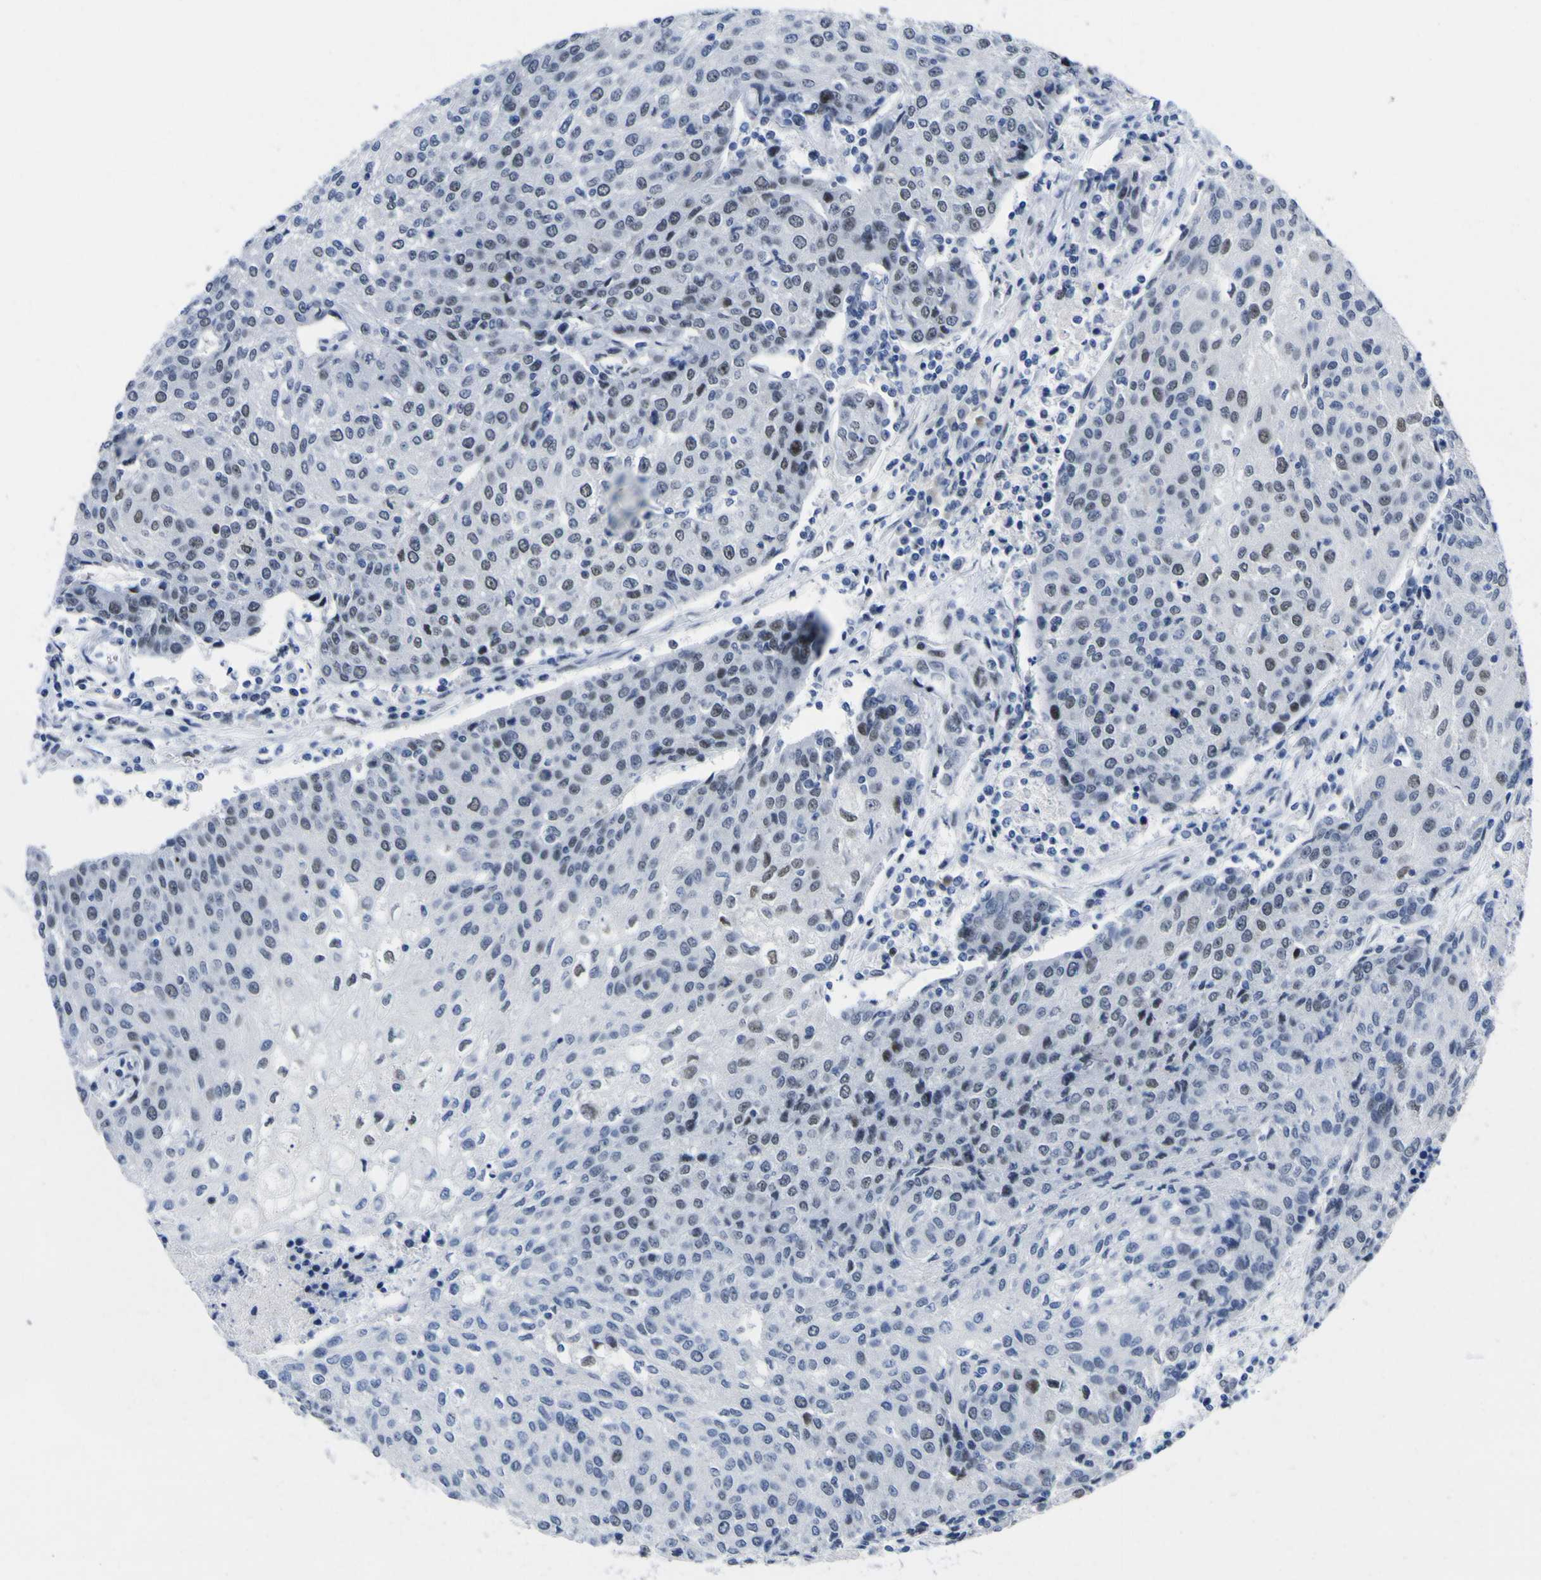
{"staining": {"intensity": "weak", "quantity": "<25%", "location": "nuclear"}, "tissue": "urothelial cancer", "cell_type": "Tumor cells", "image_type": "cancer", "snomed": [{"axis": "morphology", "description": "Urothelial carcinoma, High grade"}, {"axis": "topography", "description": "Urinary bladder"}], "caption": "This image is of urothelial cancer stained with IHC to label a protein in brown with the nuclei are counter-stained blue. There is no expression in tumor cells.", "gene": "MBD3", "patient": {"sex": "female", "age": 85}}